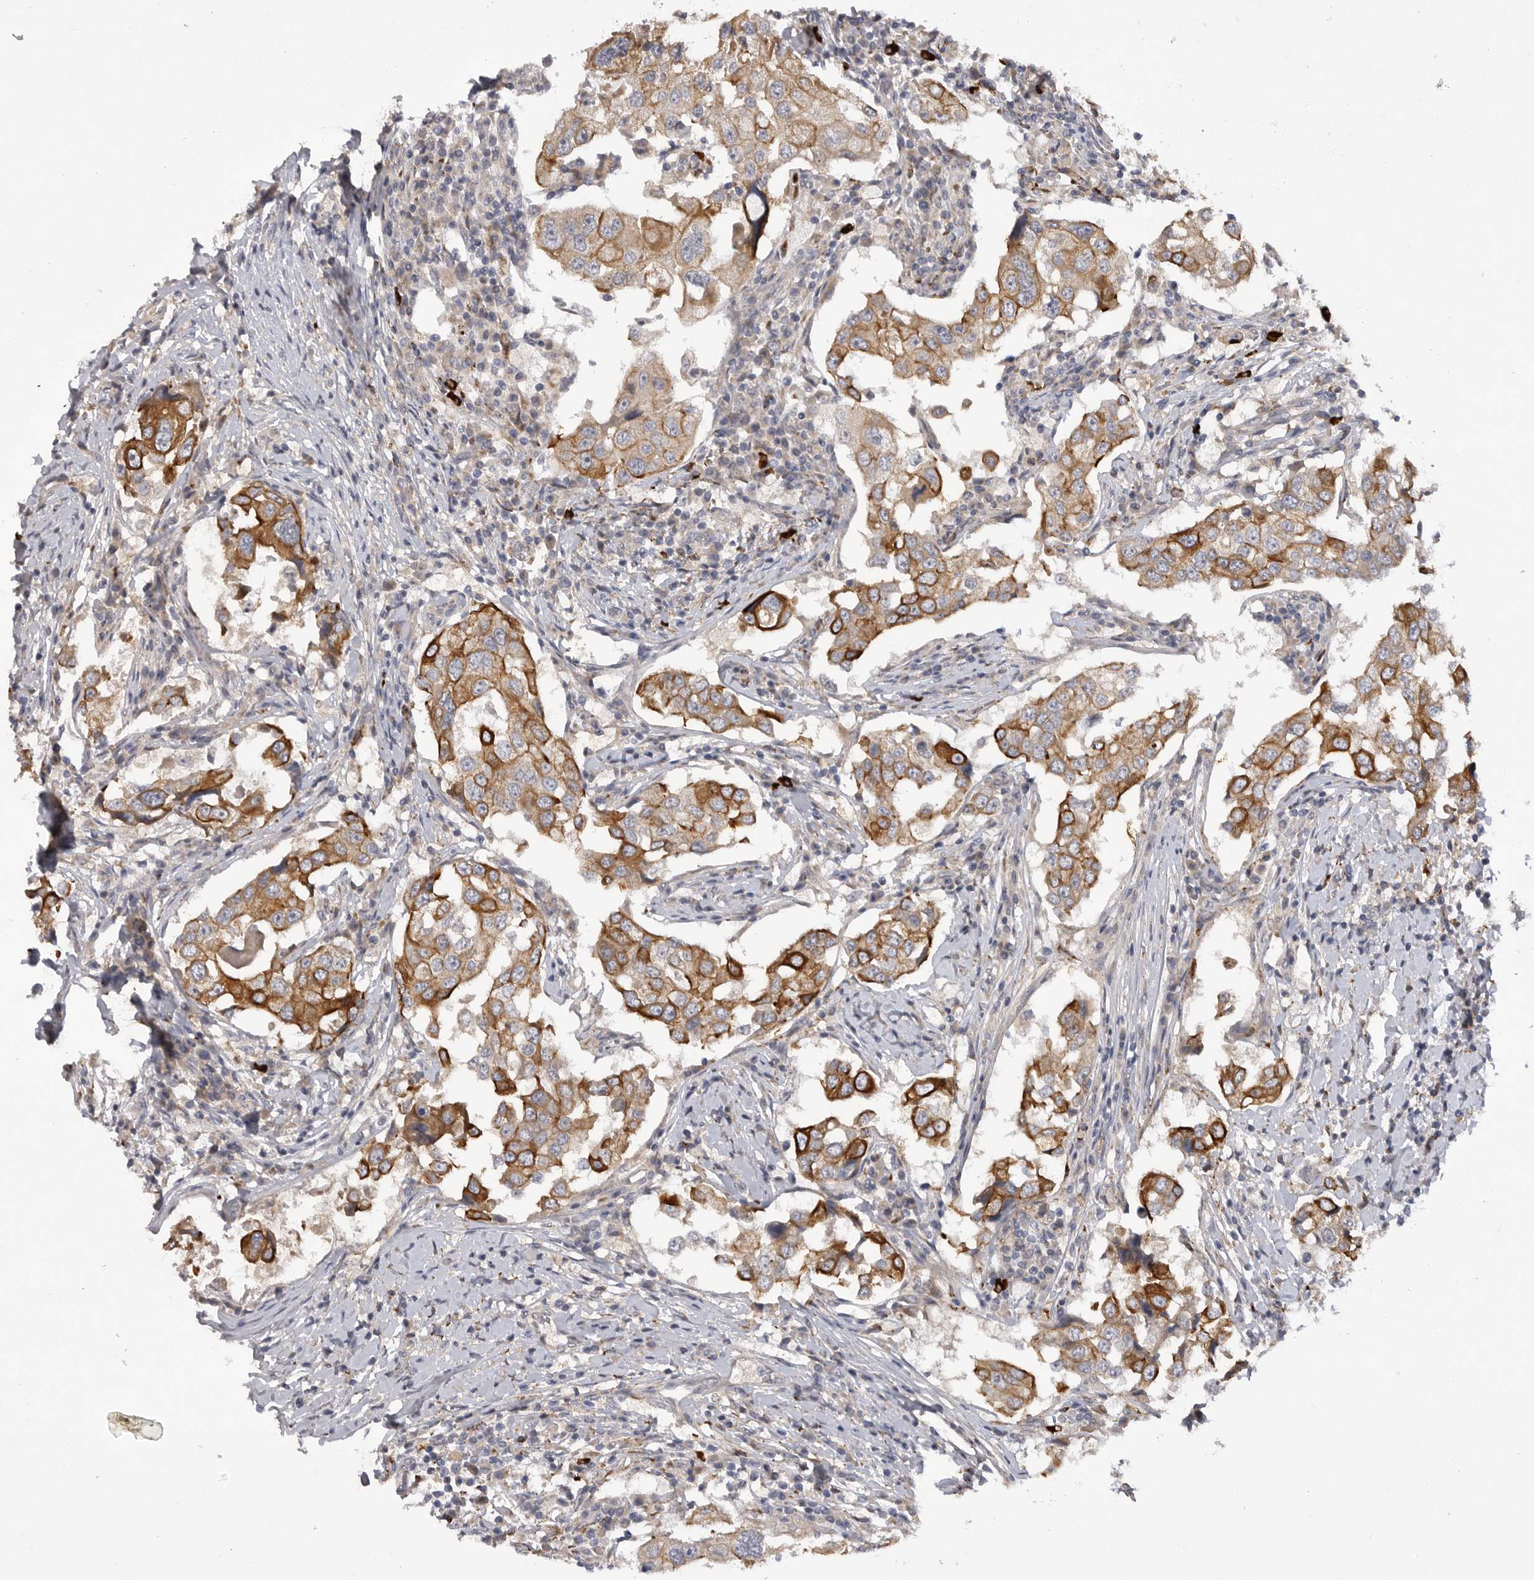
{"staining": {"intensity": "strong", "quantity": "25%-75%", "location": "cytoplasmic/membranous"}, "tissue": "breast cancer", "cell_type": "Tumor cells", "image_type": "cancer", "snomed": [{"axis": "morphology", "description": "Duct carcinoma"}, {"axis": "topography", "description": "Breast"}], "caption": "Tumor cells exhibit high levels of strong cytoplasmic/membranous positivity in approximately 25%-75% of cells in human breast cancer. (brown staining indicates protein expression, while blue staining denotes nuclei).", "gene": "DHDDS", "patient": {"sex": "female", "age": 27}}